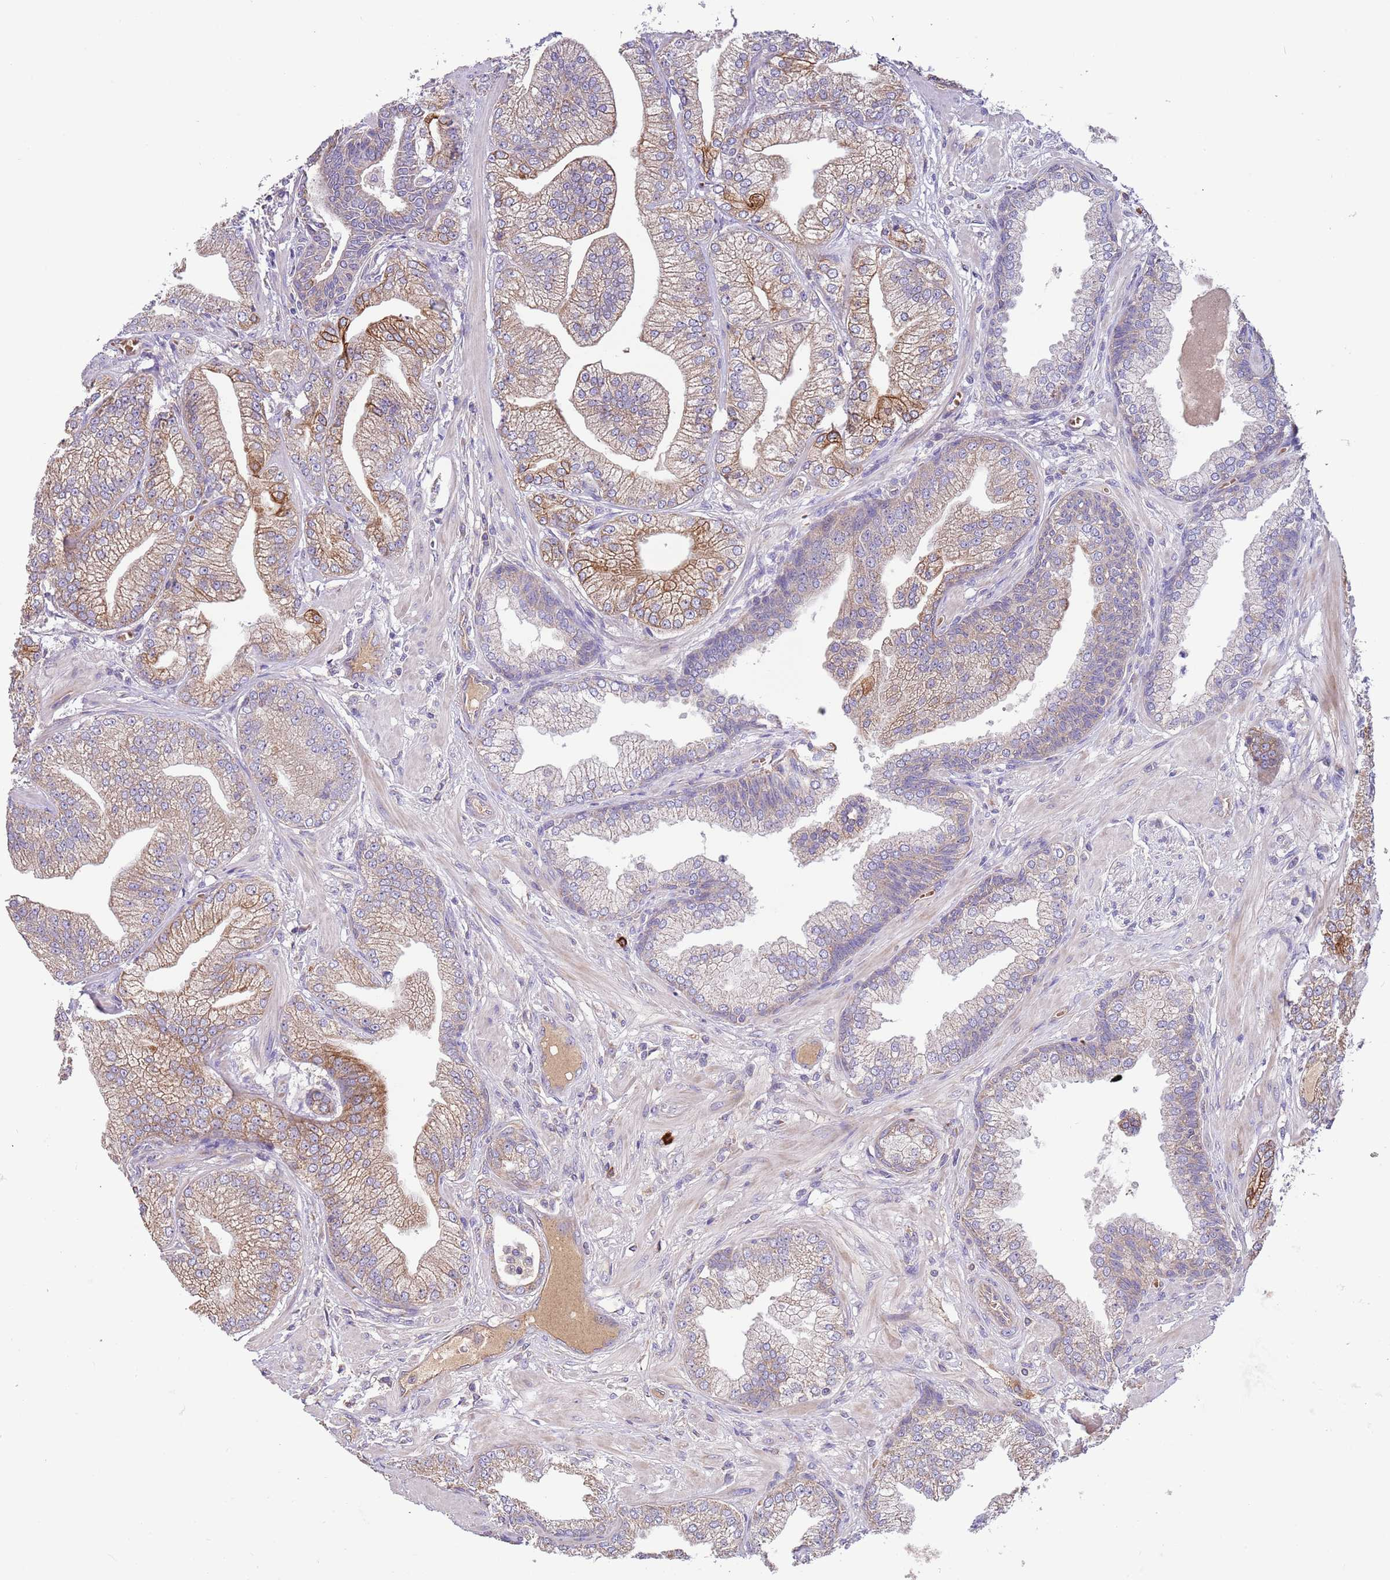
{"staining": {"intensity": "moderate", "quantity": "25%-75%", "location": "cytoplasmic/membranous"}, "tissue": "prostate cancer", "cell_type": "Tumor cells", "image_type": "cancer", "snomed": [{"axis": "morphology", "description": "Adenocarcinoma, Low grade"}, {"axis": "topography", "description": "Prostate"}], "caption": "Protein expression analysis of human prostate adenocarcinoma (low-grade) reveals moderate cytoplasmic/membranous staining in approximately 25%-75% of tumor cells.", "gene": "TRMO", "patient": {"sex": "male", "age": 55}}